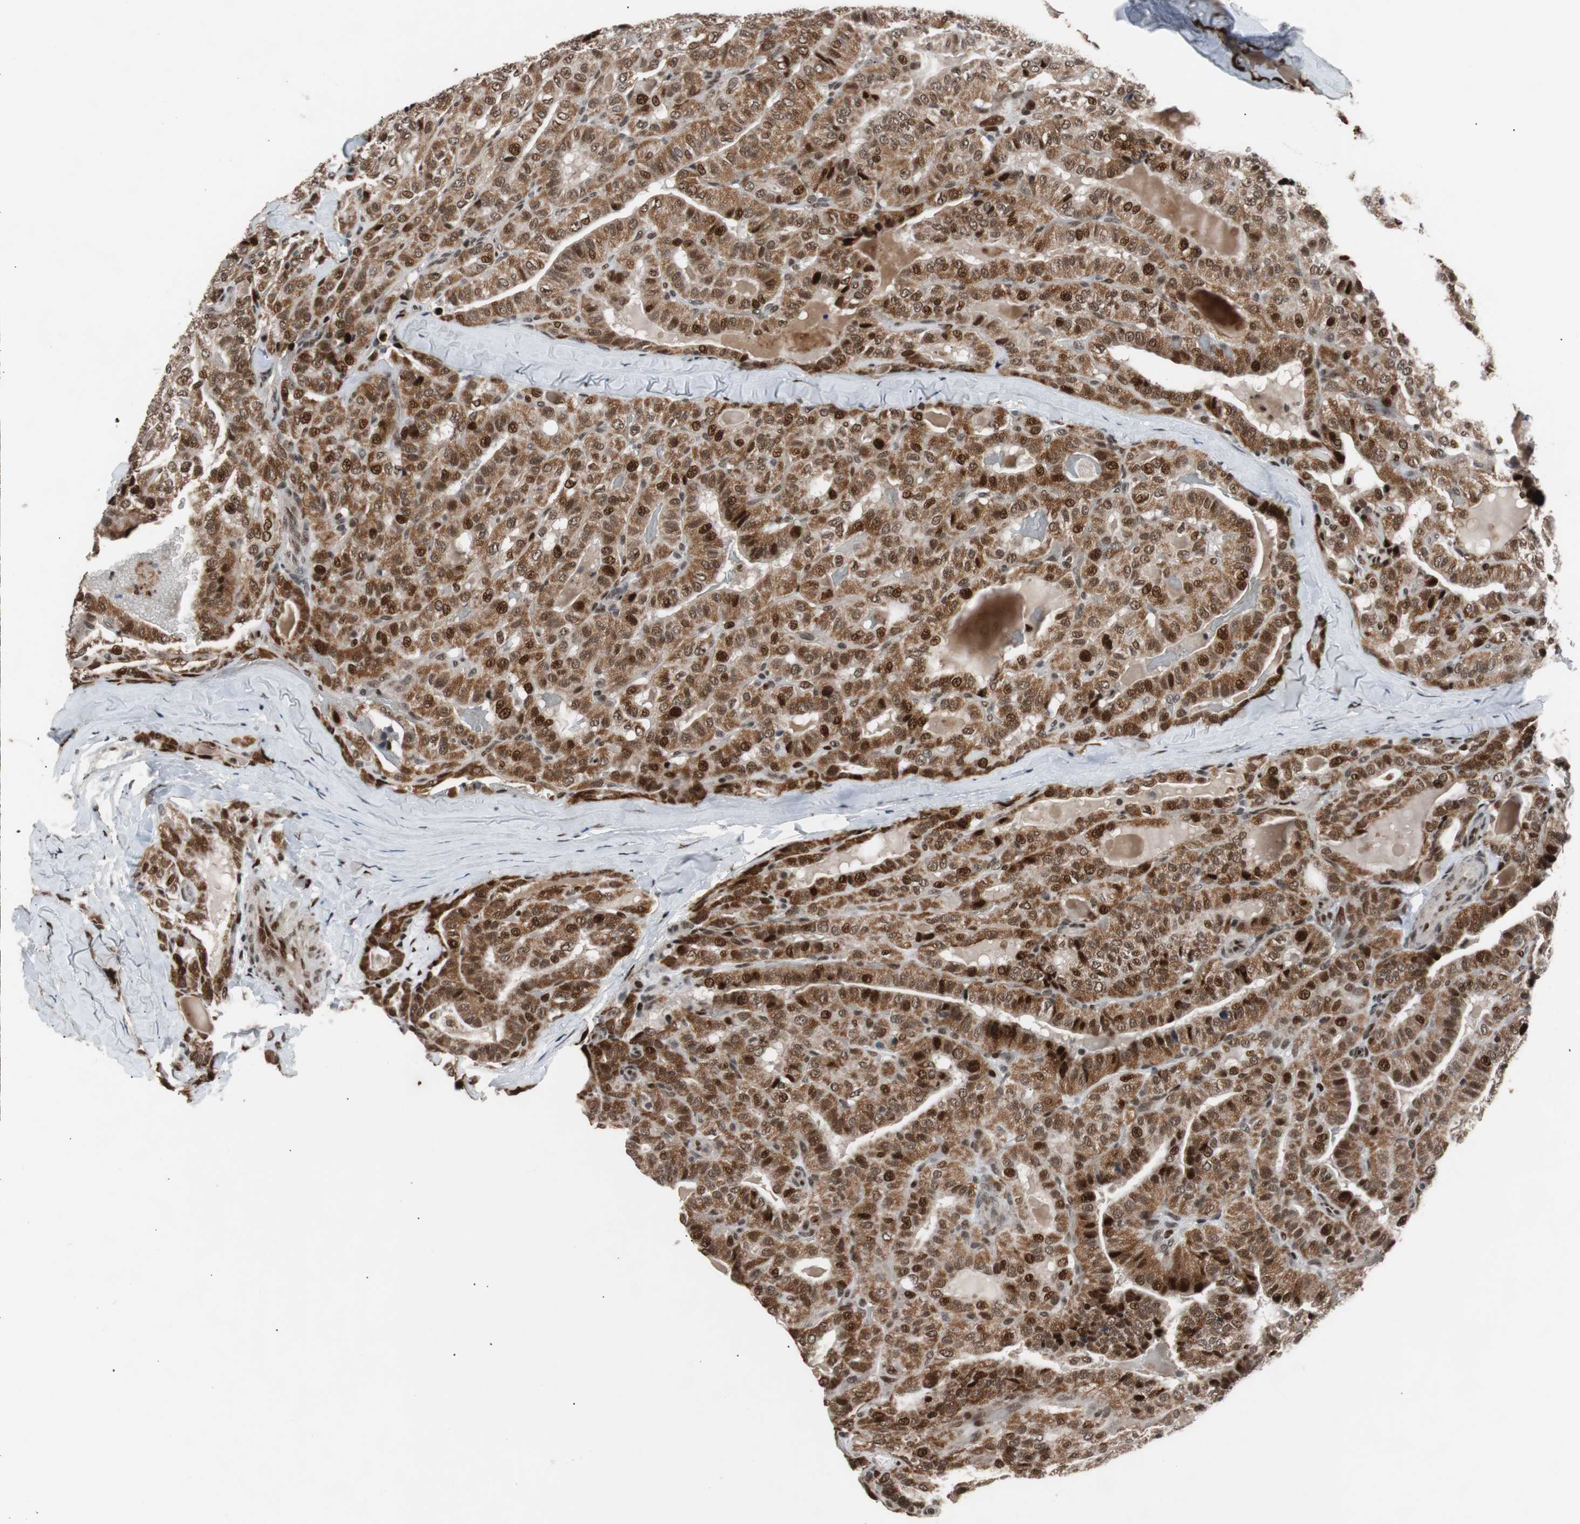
{"staining": {"intensity": "strong", "quantity": ">75%", "location": "cytoplasmic/membranous,nuclear"}, "tissue": "thyroid cancer", "cell_type": "Tumor cells", "image_type": "cancer", "snomed": [{"axis": "morphology", "description": "Papillary adenocarcinoma, NOS"}, {"axis": "topography", "description": "Thyroid gland"}], "caption": "This is an image of immunohistochemistry staining of thyroid cancer (papillary adenocarcinoma), which shows strong positivity in the cytoplasmic/membranous and nuclear of tumor cells.", "gene": "NBL1", "patient": {"sex": "male", "age": 77}}